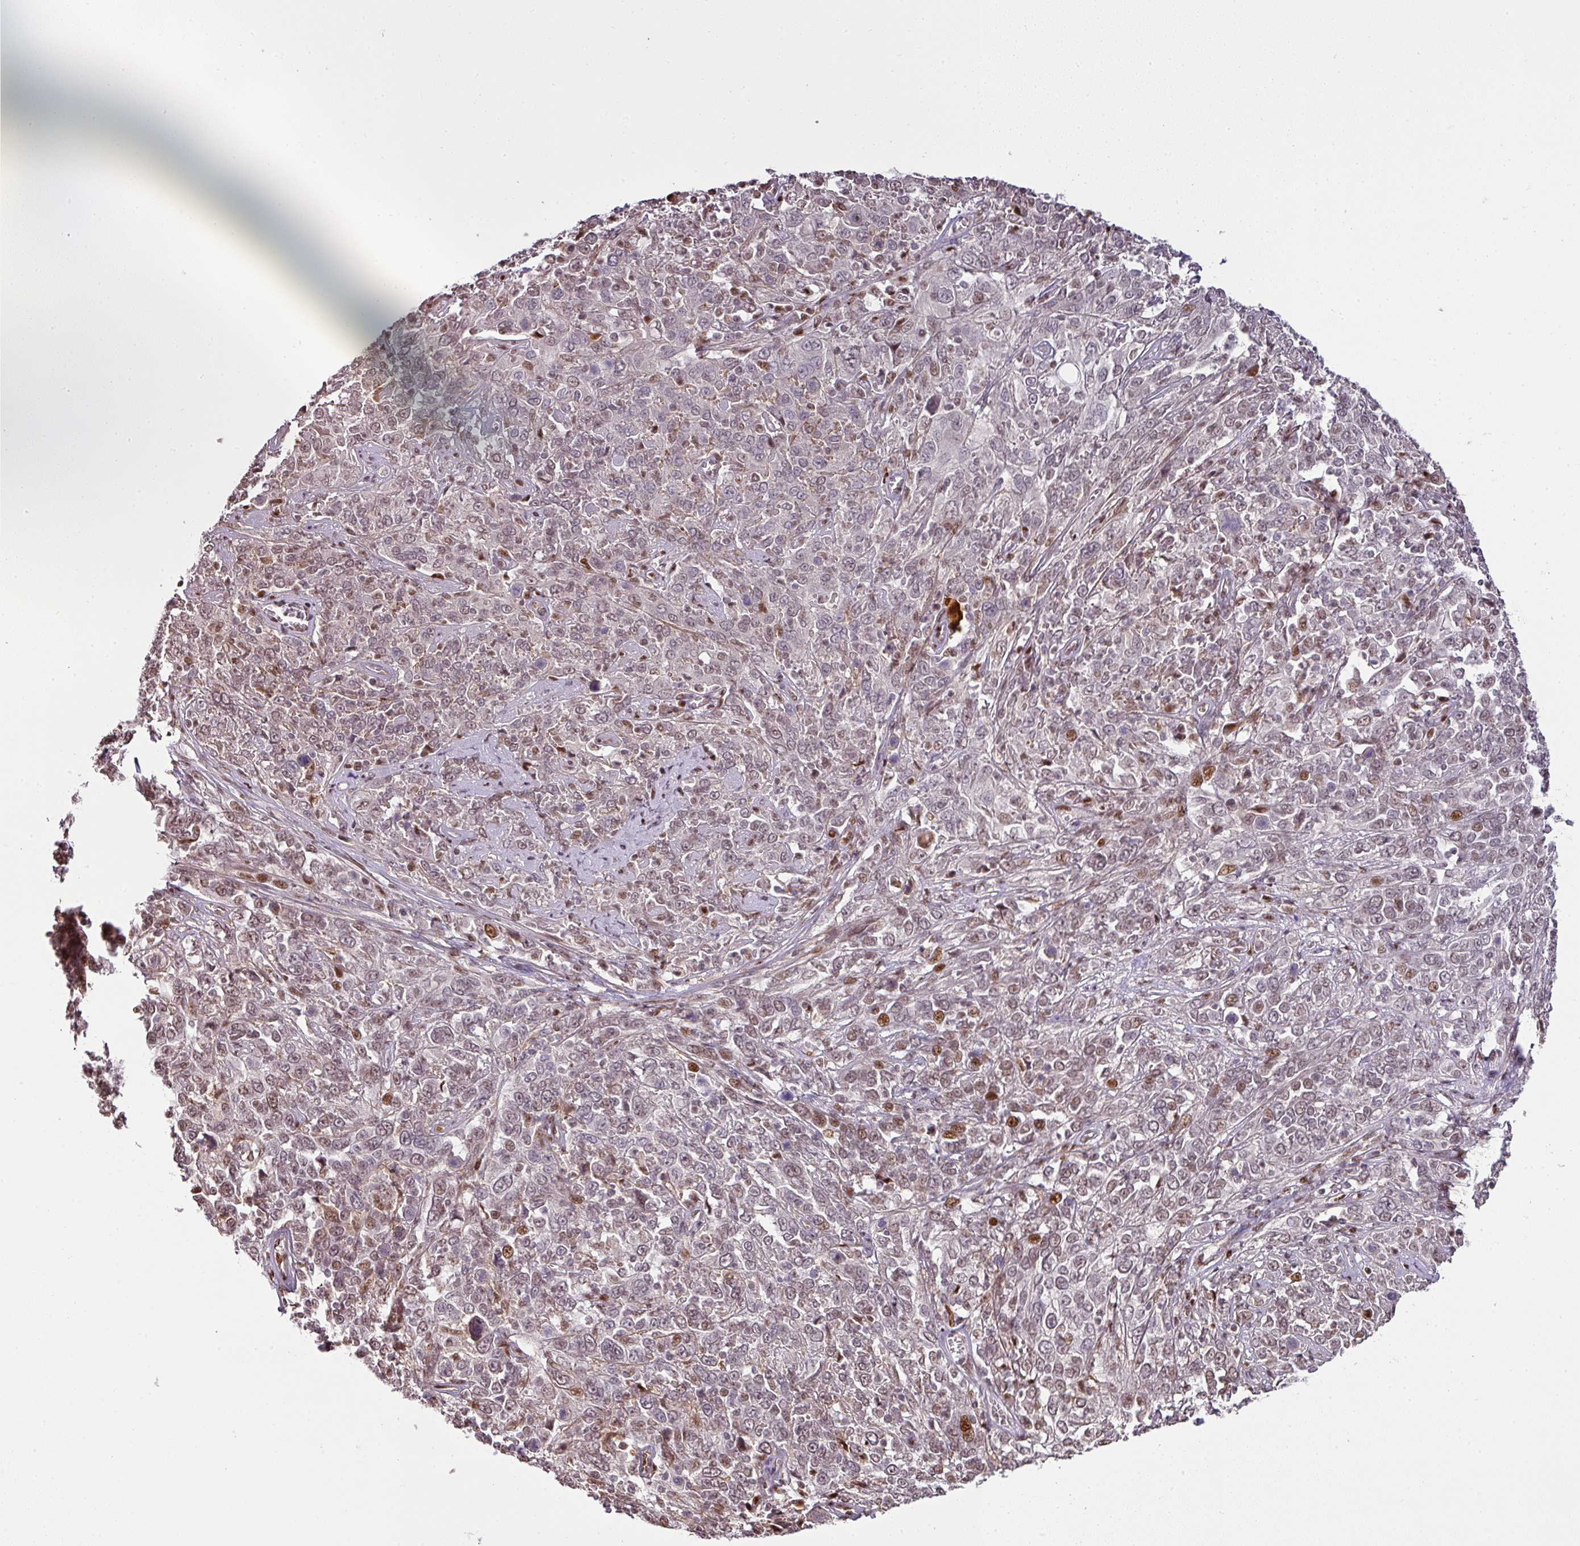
{"staining": {"intensity": "moderate", "quantity": "<25%", "location": "nuclear"}, "tissue": "cervical cancer", "cell_type": "Tumor cells", "image_type": "cancer", "snomed": [{"axis": "morphology", "description": "Squamous cell carcinoma, NOS"}, {"axis": "topography", "description": "Cervix"}], "caption": "Immunohistochemistry staining of cervical cancer, which exhibits low levels of moderate nuclear staining in approximately <25% of tumor cells indicating moderate nuclear protein positivity. The staining was performed using DAB (brown) for protein detection and nuclei were counterstained in hematoxylin (blue).", "gene": "MYSM1", "patient": {"sex": "female", "age": 46}}